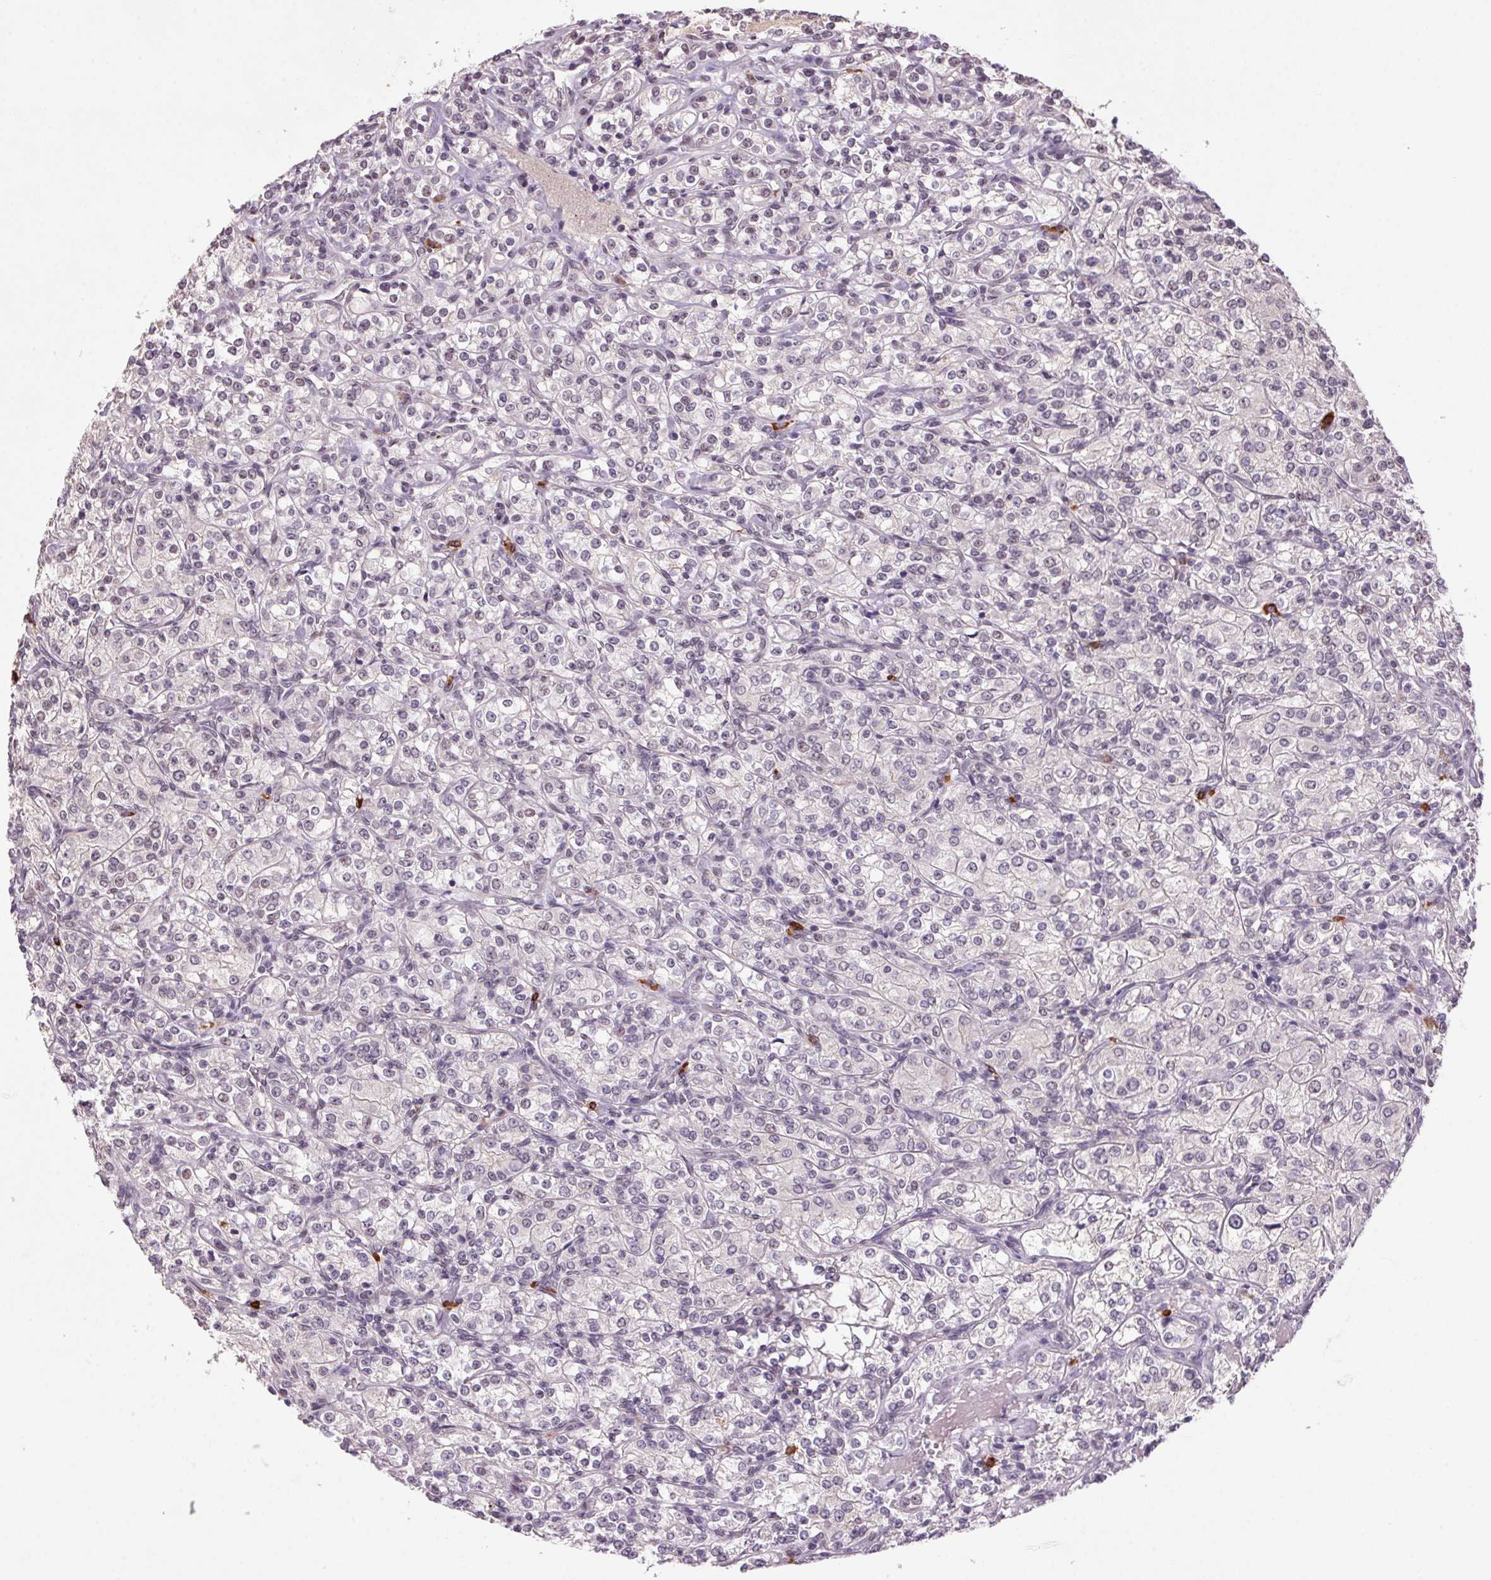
{"staining": {"intensity": "weak", "quantity": "<25%", "location": "nuclear"}, "tissue": "renal cancer", "cell_type": "Tumor cells", "image_type": "cancer", "snomed": [{"axis": "morphology", "description": "Adenocarcinoma, NOS"}, {"axis": "topography", "description": "Kidney"}], "caption": "There is no significant expression in tumor cells of renal adenocarcinoma.", "gene": "ZBTB4", "patient": {"sex": "male", "age": 77}}